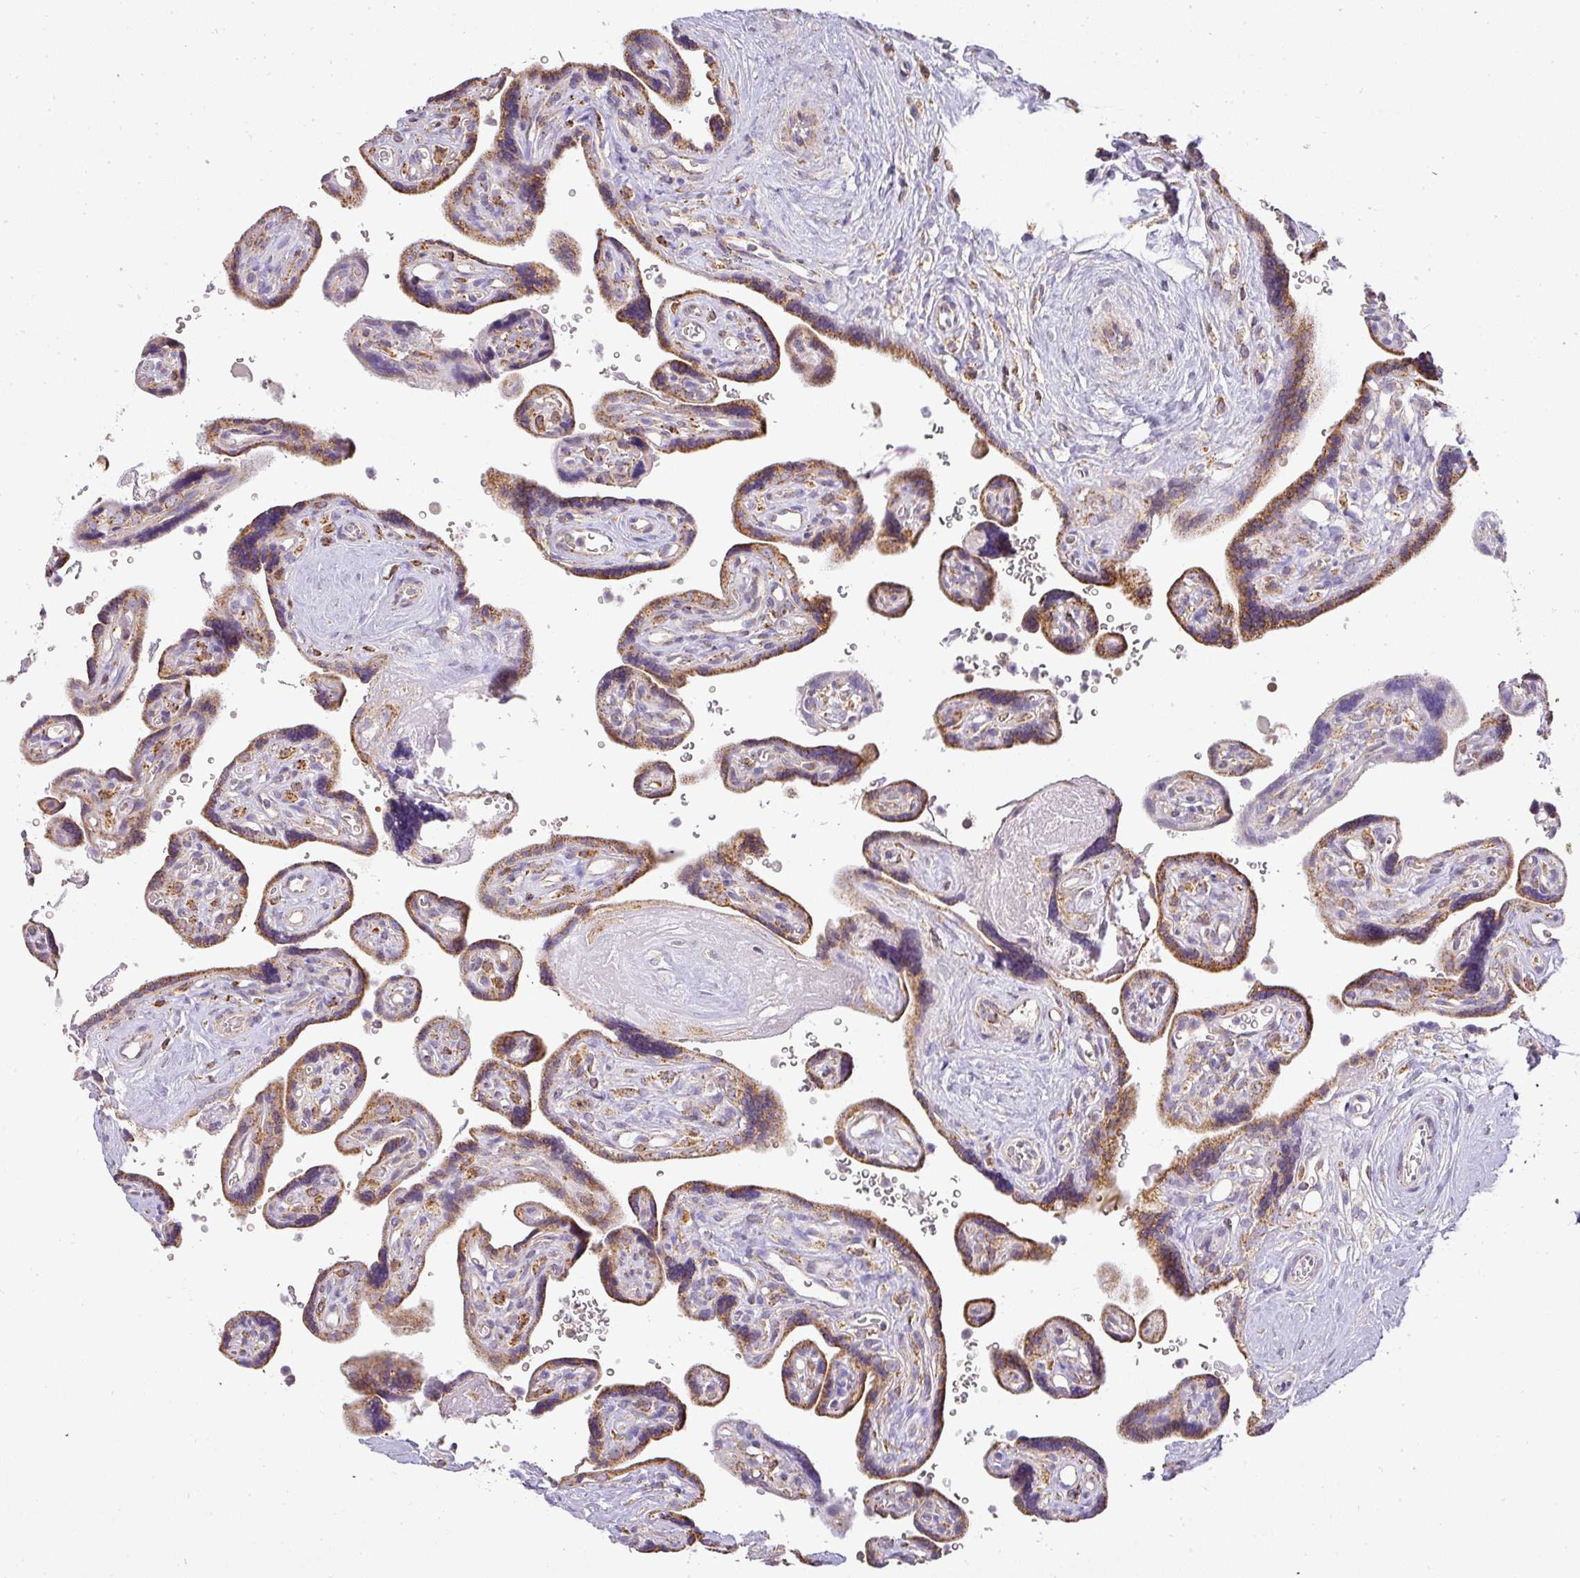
{"staining": {"intensity": "moderate", "quantity": ">75%", "location": "cytoplasmic/membranous"}, "tissue": "placenta", "cell_type": "Trophoblastic cells", "image_type": "normal", "snomed": [{"axis": "morphology", "description": "Normal tissue, NOS"}, {"axis": "topography", "description": "Placenta"}], "caption": "This micrograph demonstrates IHC staining of unremarkable human placenta, with medium moderate cytoplasmic/membranous expression in about >75% of trophoblastic cells.", "gene": "ZNF211", "patient": {"sex": "female", "age": 39}}